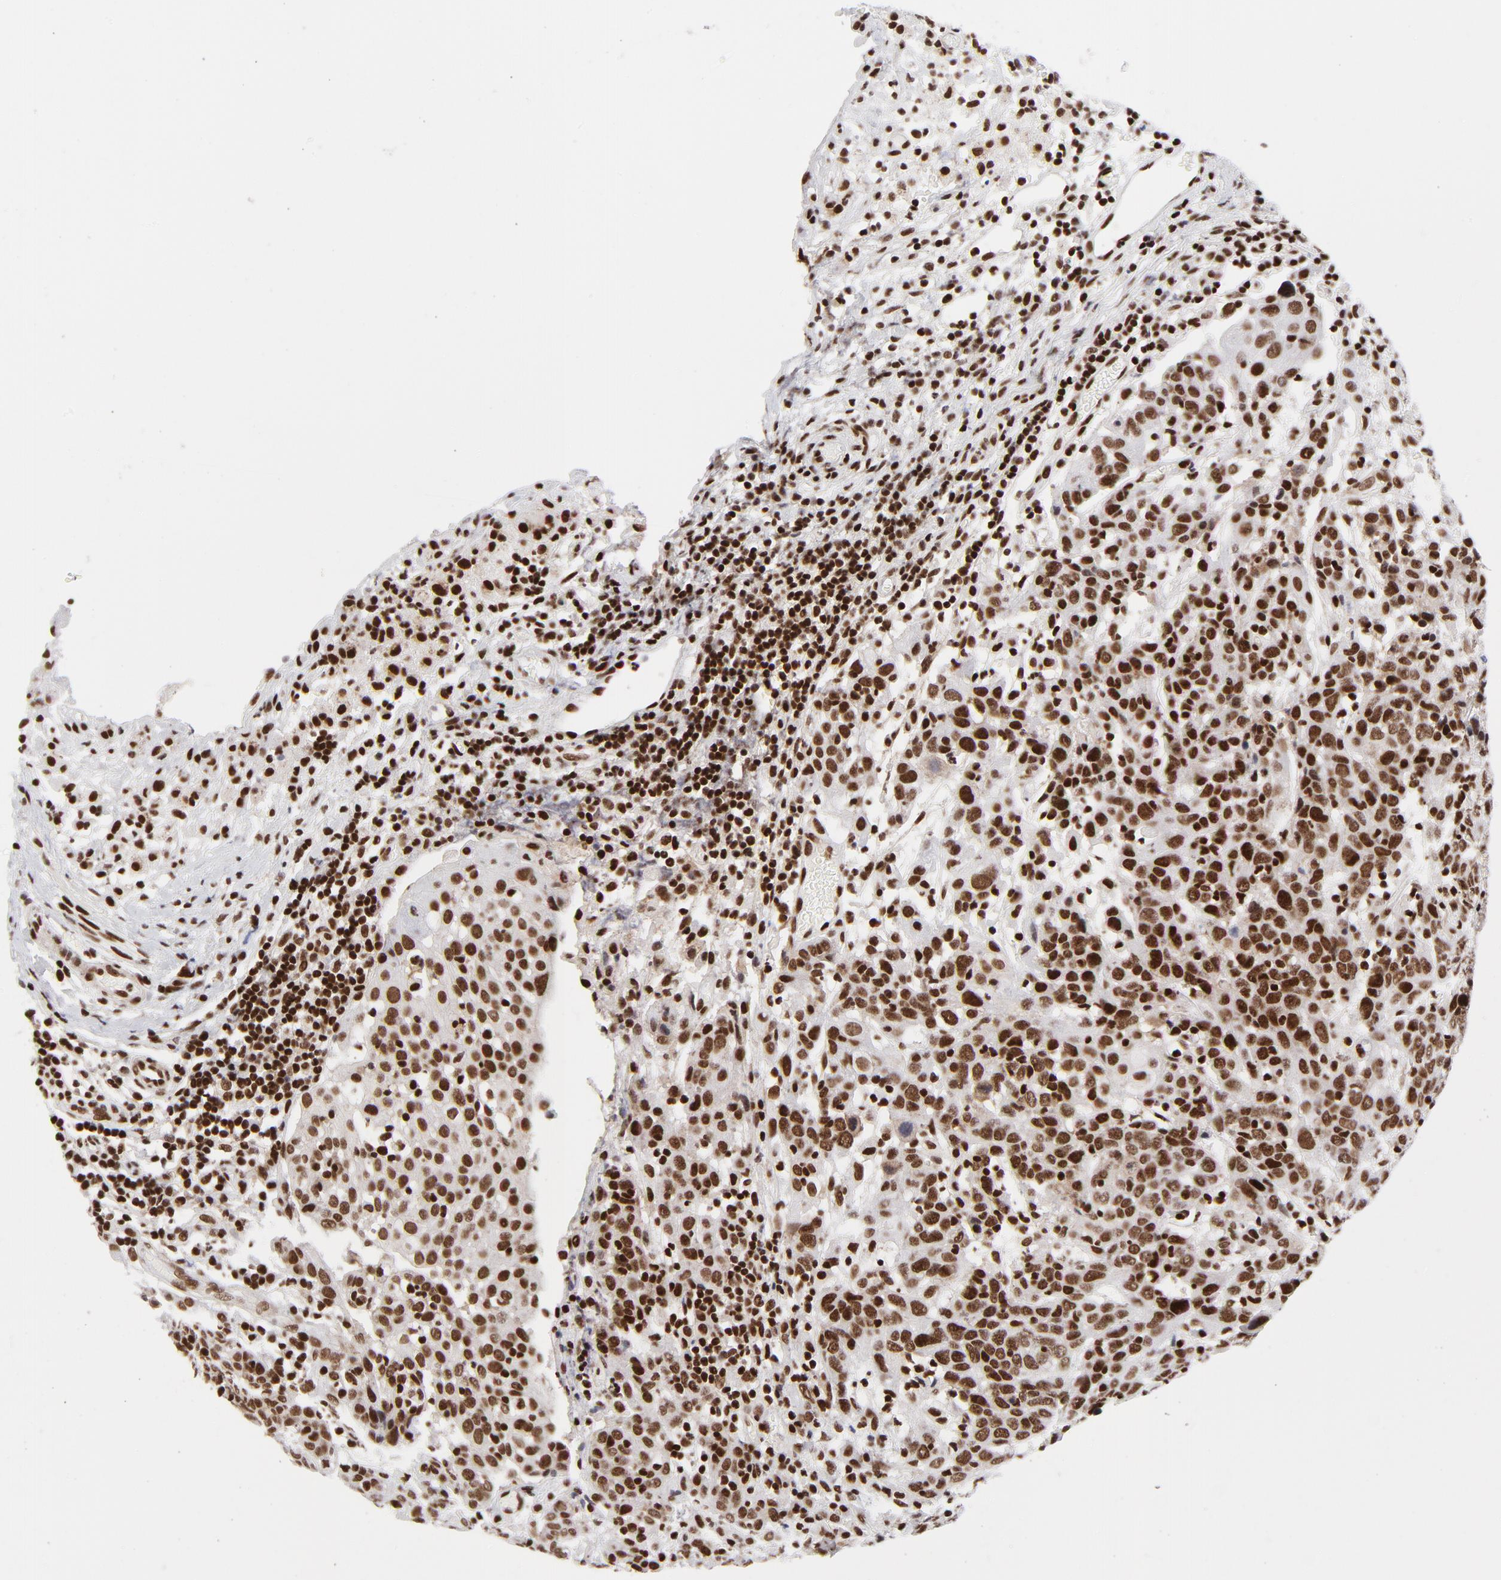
{"staining": {"intensity": "strong", "quantity": ">75%", "location": "nuclear"}, "tissue": "cervical cancer", "cell_type": "Tumor cells", "image_type": "cancer", "snomed": [{"axis": "morphology", "description": "Normal tissue, NOS"}, {"axis": "morphology", "description": "Squamous cell carcinoma, NOS"}, {"axis": "topography", "description": "Cervix"}], "caption": "This image exhibits cervical squamous cell carcinoma stained with immunohistochemistry (IHC) to label a protein in brown. The nuclear of tumor cells show strong positivity for the protein. Nuclei are counter-stained blue.", "gene": "NFYB", "patient": {"sex": "female", "age": 67}}